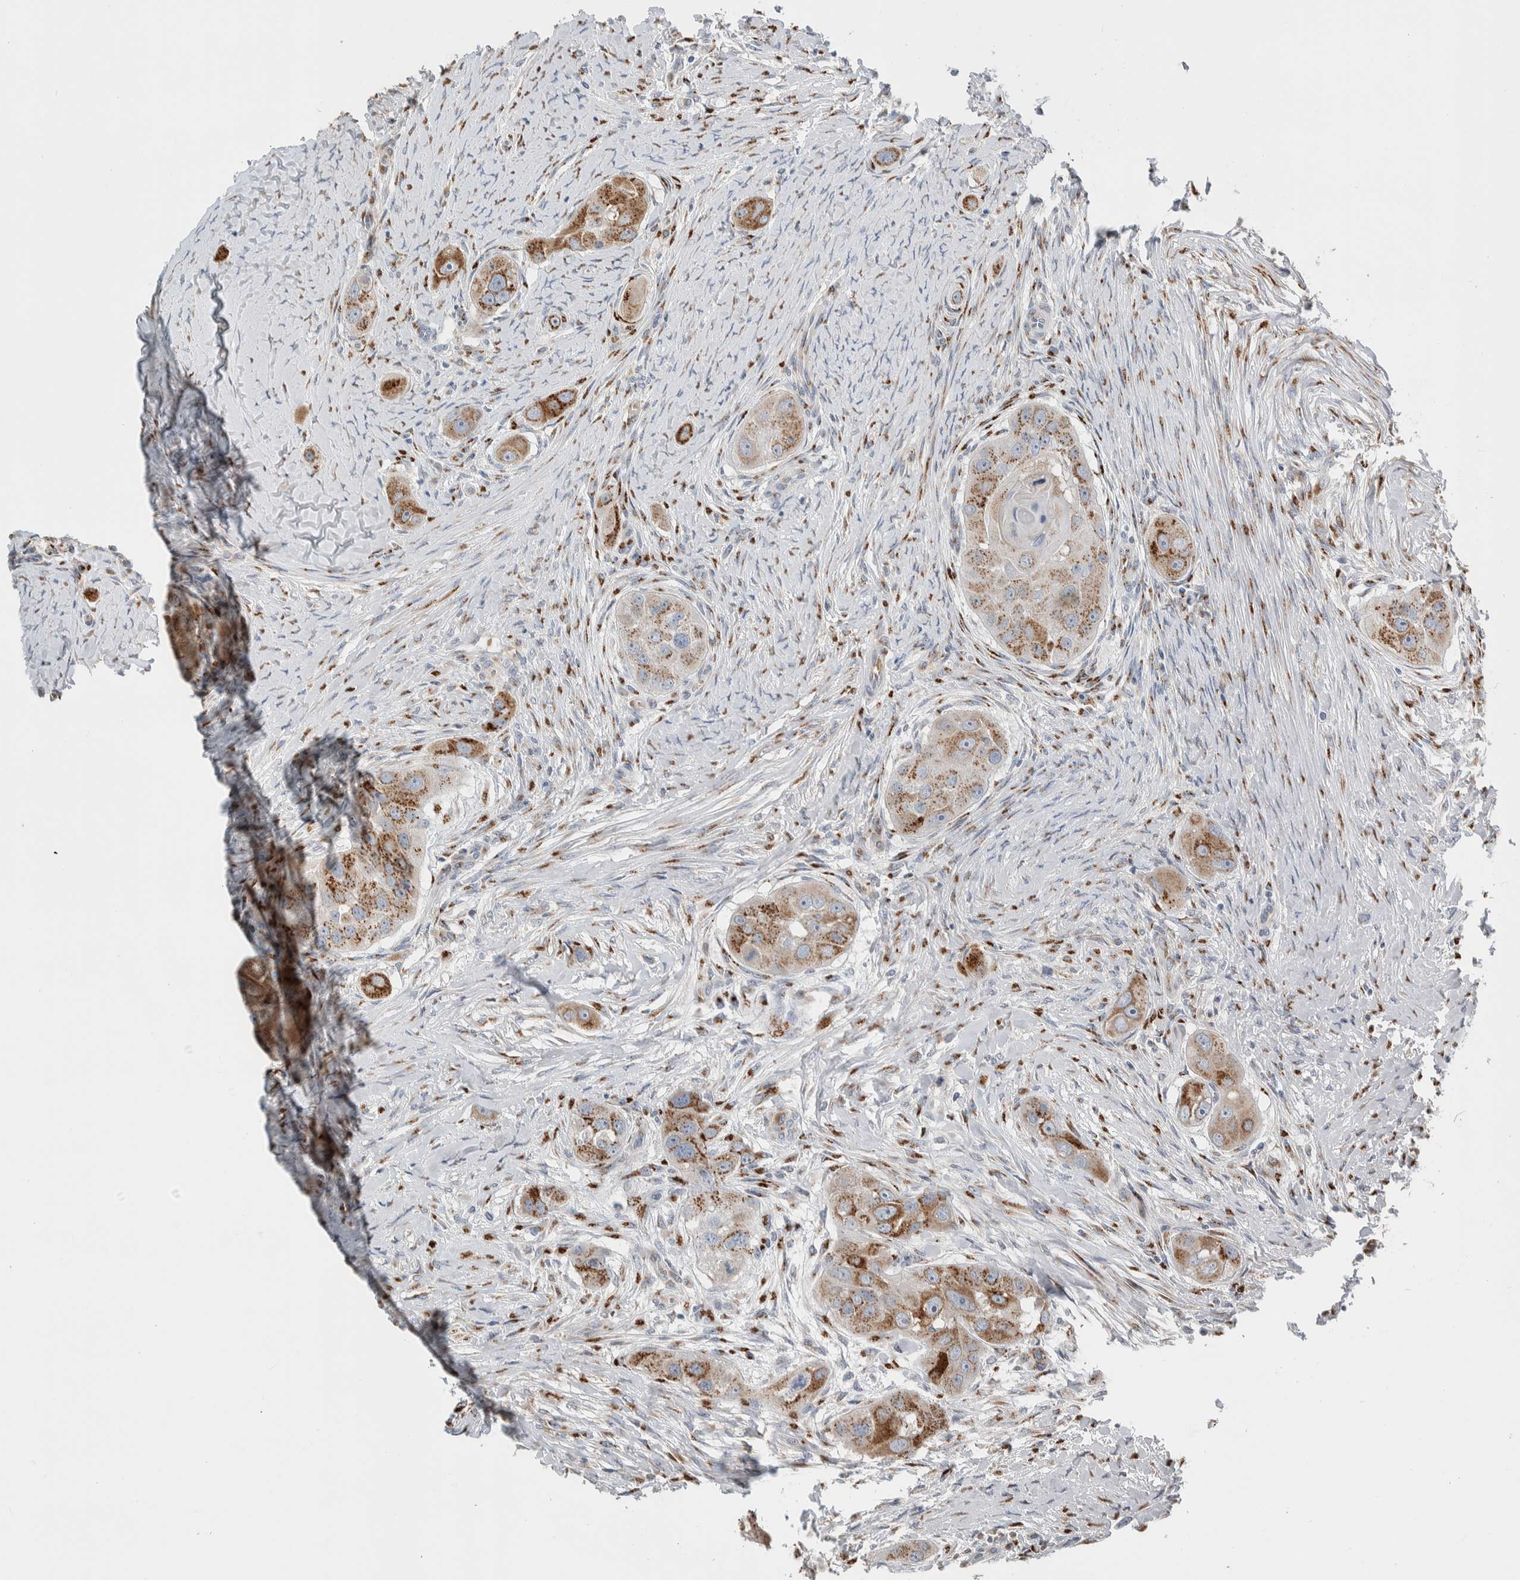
{"staining": {"intensity": "moderate", "quantity": ">75%", "location": "cytoplasmic/membranous"}, "tissue": "head and neck cancer", "cell_type": "Tumor cells", "image_type": "cancer", "snomed": [{"axis": "morphology", "description": "Normal tissue, NOS"}, {"axis": "morphology", "description": "Squamous cell carcinoma, NOS"}, {"axis": "topography", "description": "Skeletal muscle"}, {"axis": "topography", "description": "Head-Neck"}], "caption": "A brown stain labels moderate cytoplasmic/membranous staining of a protein in head and neck cancer (squamous cell carcinoma) tumor cells. (Brightfield microscopy of DAB IHC at high magnification).", "gene": "SLC38A10", "patient": {"sex": "male", "age": 51}}